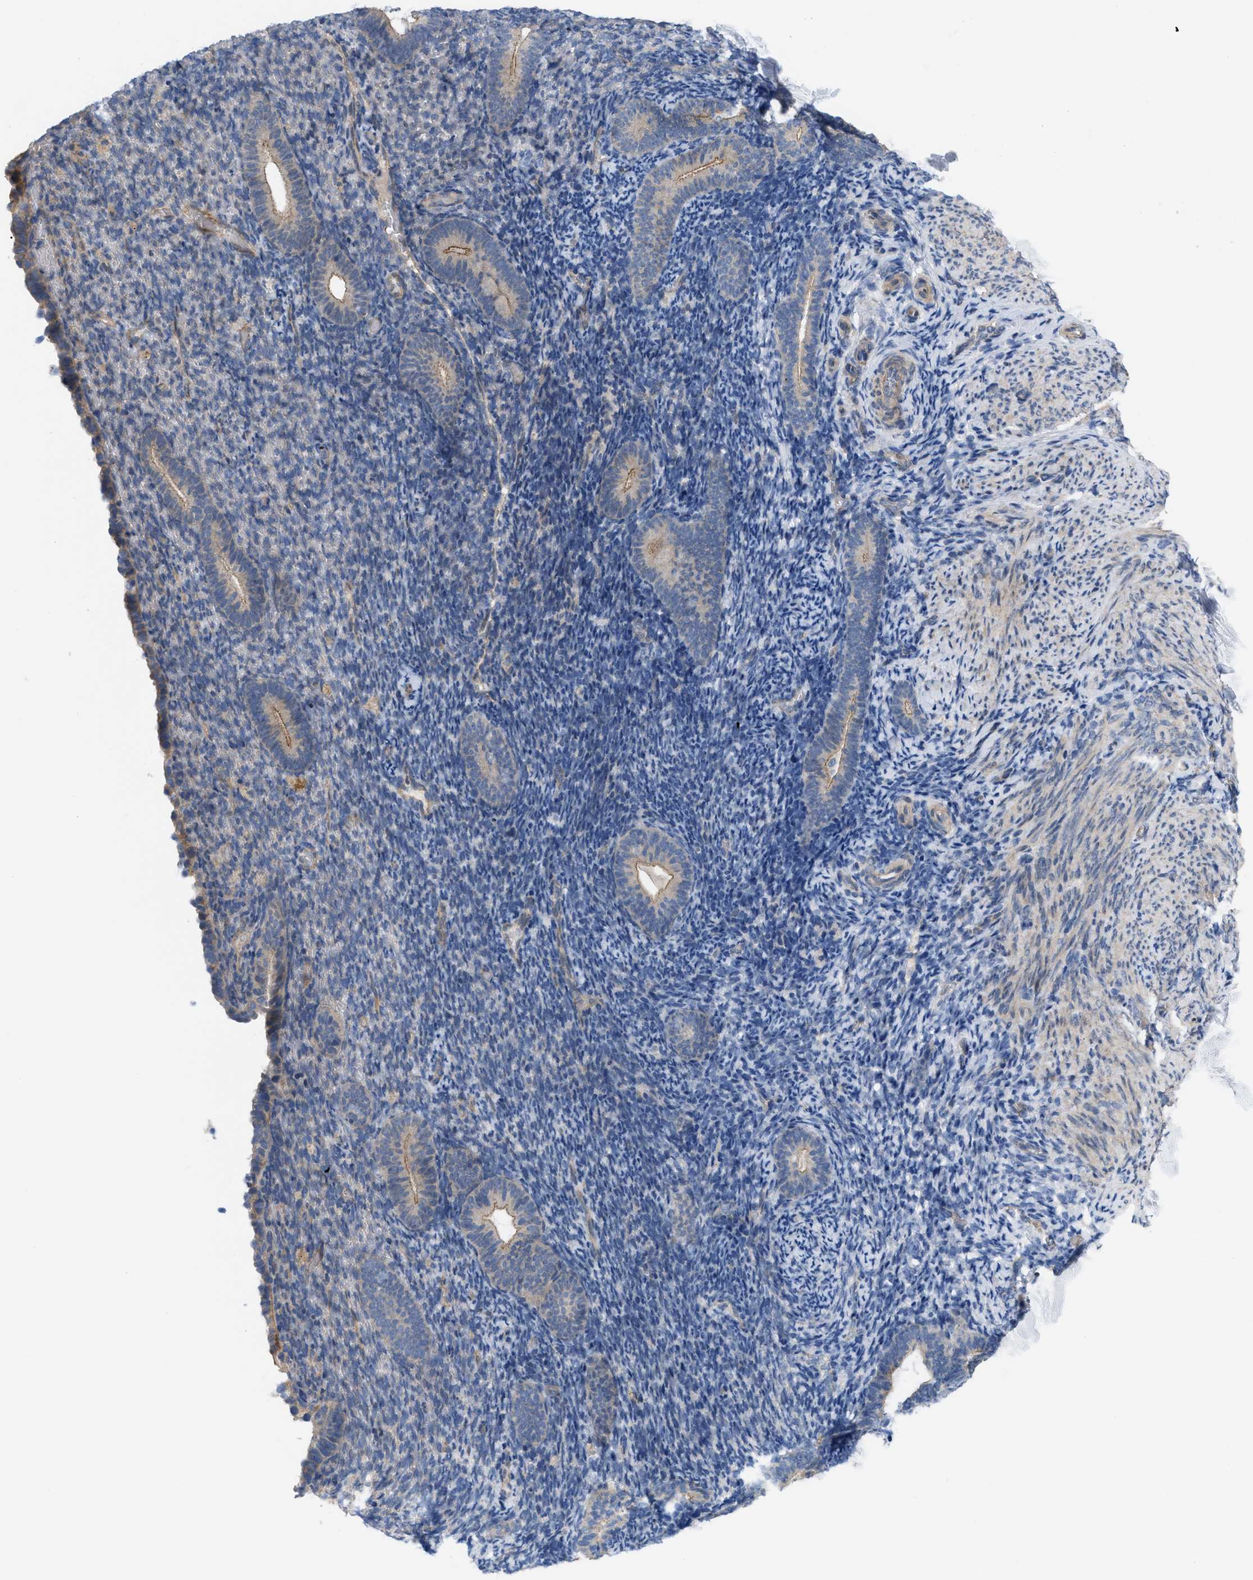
{"staining": {"intensity": "negative", "quantity": "none", "location": "none"}, "tissue": "endometrium", "cell_type": "Cells in endometrial stroma", "image_type": "normal", "snomed": [{"axis": "morphology", "description": "Normal tissue, NOS"}, {"axis": "topography", "description": "Endometrium"}], "caption": "Immunohistochemistry histopathology image of normal endometrium stained for a protein (brown), which shows no expression in cells in endometrial stroma.", "gene": "NDEL1", "patient": {"sex": "female", "age": 51}}